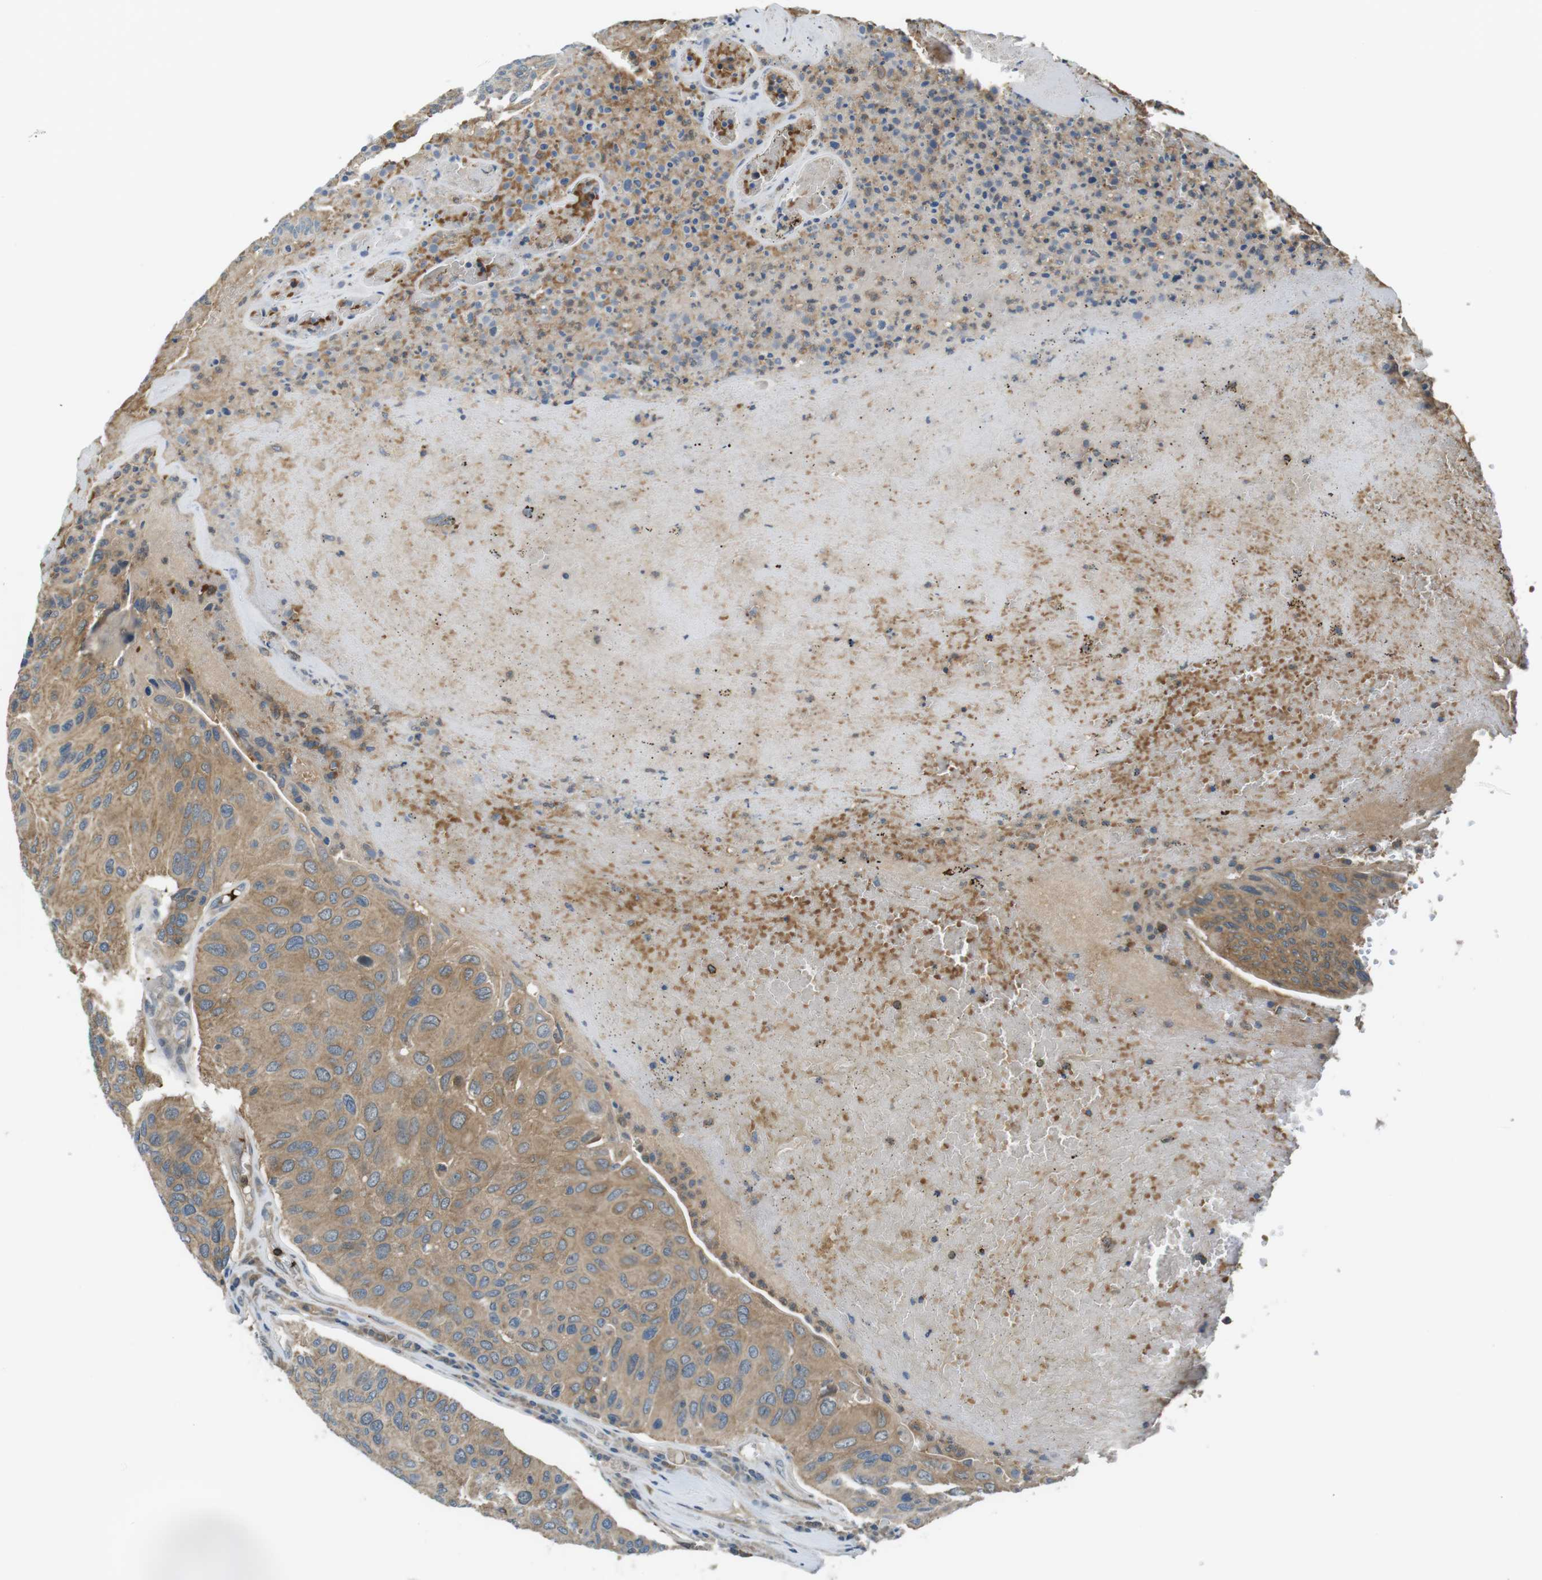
{"staining": {"intensity": "moderate", "quantity": ">75%", "location": "cytoplasmic/membranous"}, "tissue": "urothelial cancer", "cell_type": "Tumor cells", "image_type": "cancer", "snomed": [{"axis": "morphology", "description": "Urothelial carcinoma, High grade"}, {"axis": "topography", "description": "Urinary bladder"}], "caption": "Brown immunohistochemical staining in human urothelial cancer reveals moderate cytoplasmic/membranous staining in about >75% of tumor cells.", "gene": "LRRC3B", "patient": {"sex": "male", "age": 66}}